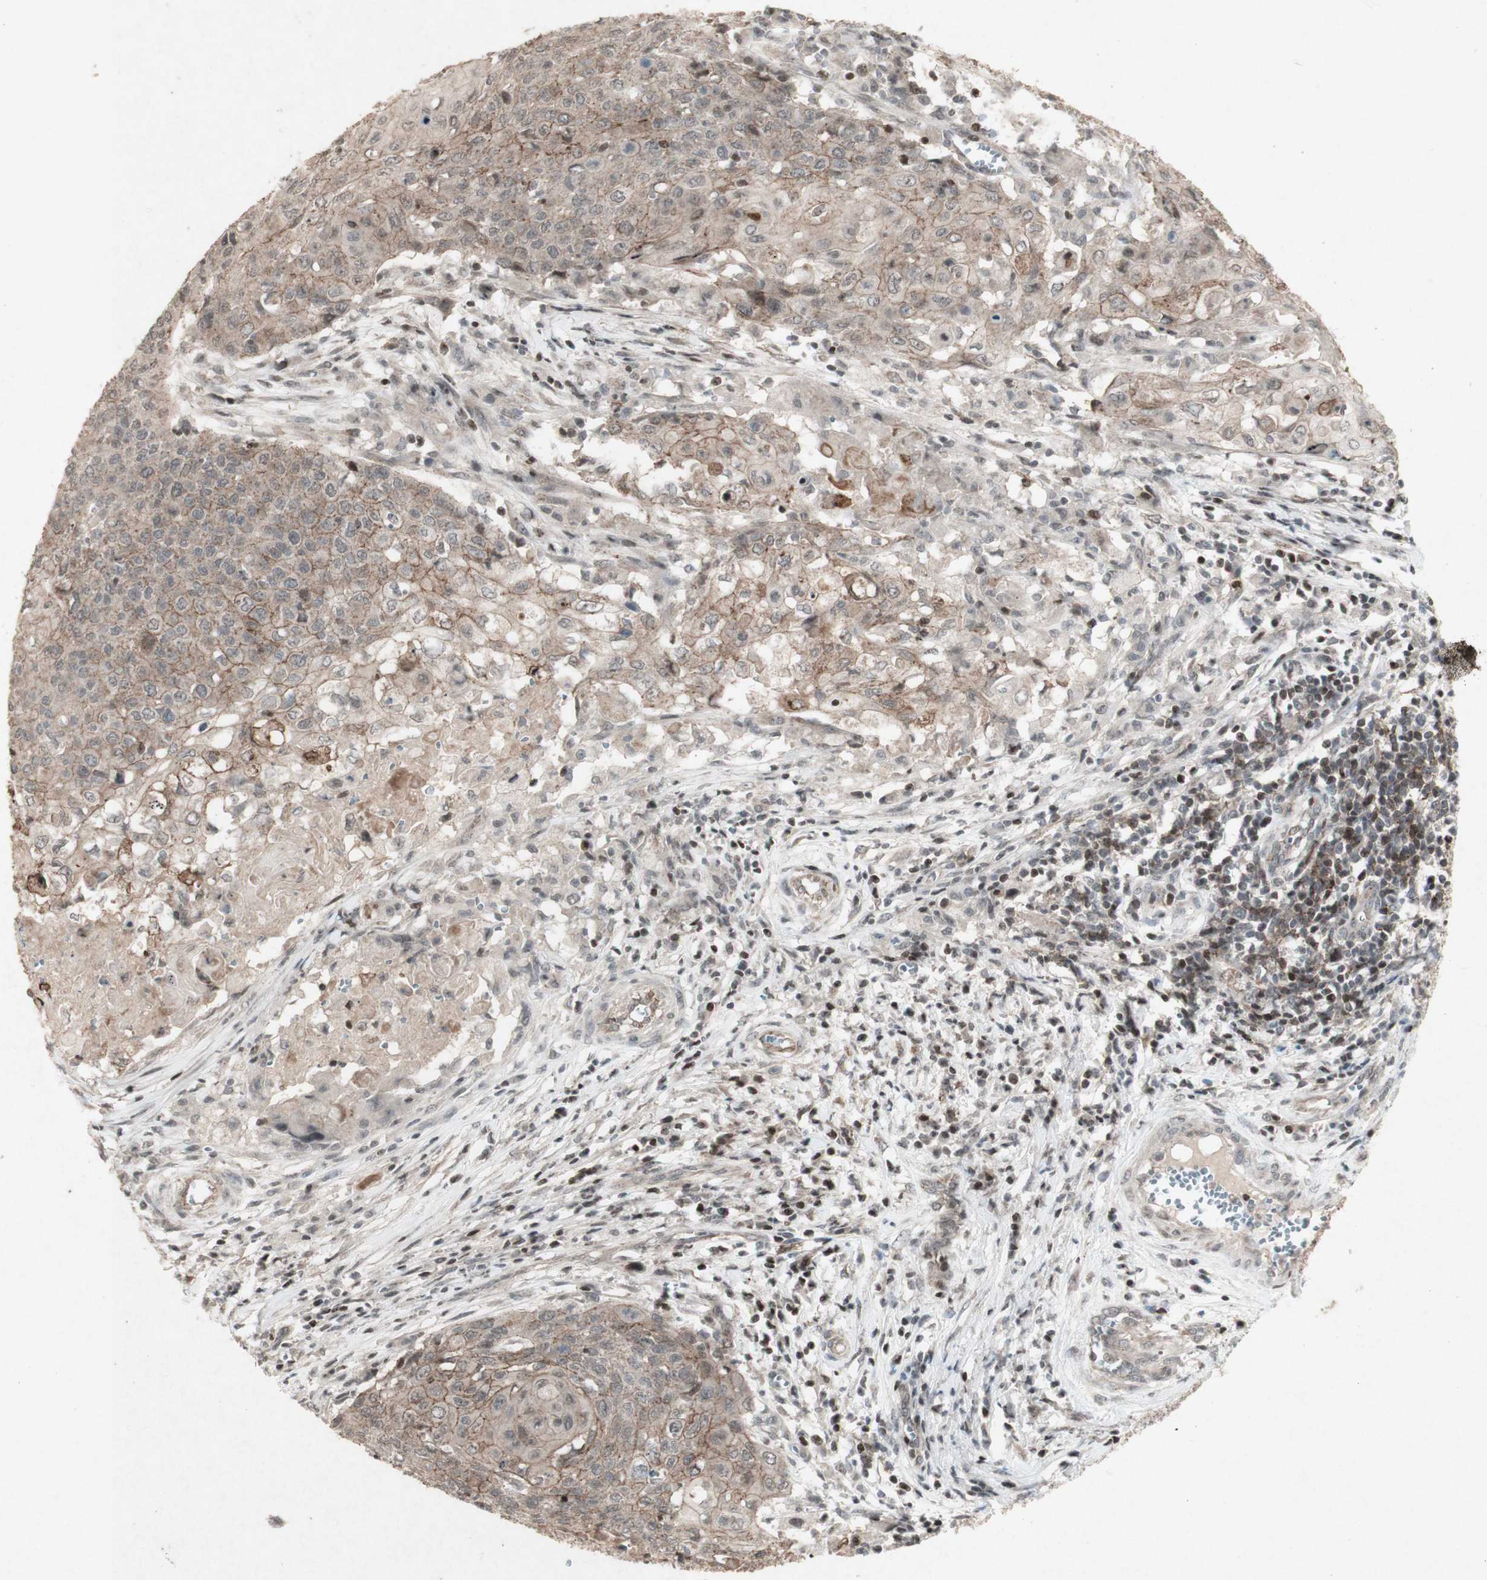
{"staining": {"intensity": "weak", "quantity": ">75%", "location": "cytoplasmic/membranous"}, "tissue": "cervical cancer", "cell_type": "Tumor cells", "image_type": "cancer", "snomed": [{"axis": "morphology", "description": "Squamous cell carcinoma, NOS"}, {"axis": "topography", "description": "Cervix"}], "caption": "The histopathology image demonstrates staining of cervical cancer (squamous cell carcinoma), revealing weak cytoplasmic/membranous protein expression (brown color) within tumor cells.", "gene": "PLXNA1", "patient": {"sex": "female", "age": 39}}